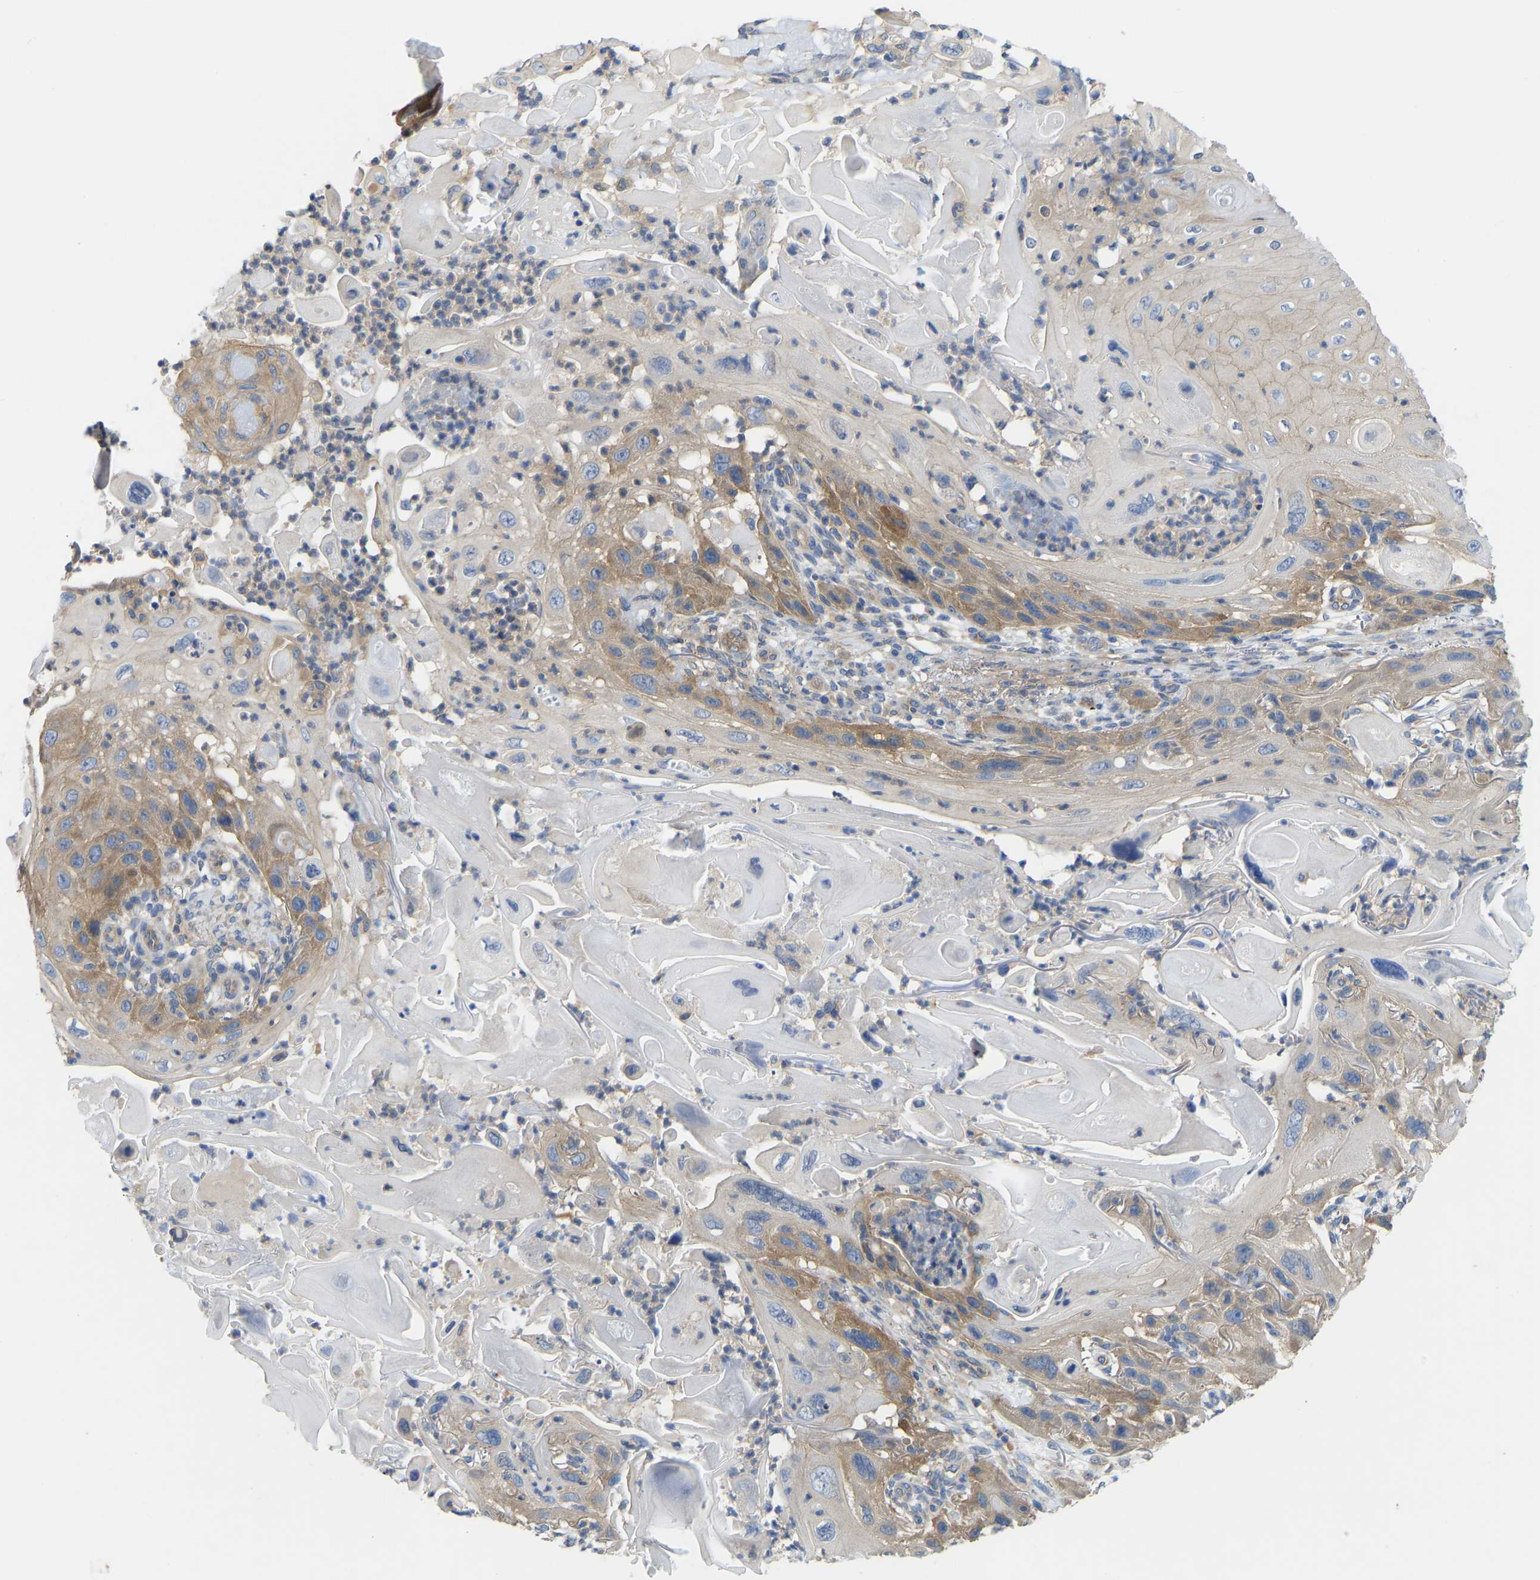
{"staining": {"intensity": "moderate", "quantity": ">75%", "location": "cytoplasmic/membranous"}, "tissue": "skin cancer", "cell_type": "Tumor cells", "image_type": "cancer", "snomed": [{"axis": "morphology", "description": "Squamous cell carcinoma, NOS"}, {"axis": "topography", "description": "Skin"}], "caption": "Squamous cell carcinoma (skin) stained with DAB immunohistochemistry (IHC) demonstrates medium levels of moderate cytoplasmic/membranous staining in about >75% of tumor cells. (brown staining indicates protein expression, while blue staining denotes nuclei).", "gene": "PPP3CA", "patient": {"sex": "female", "age": 77}}